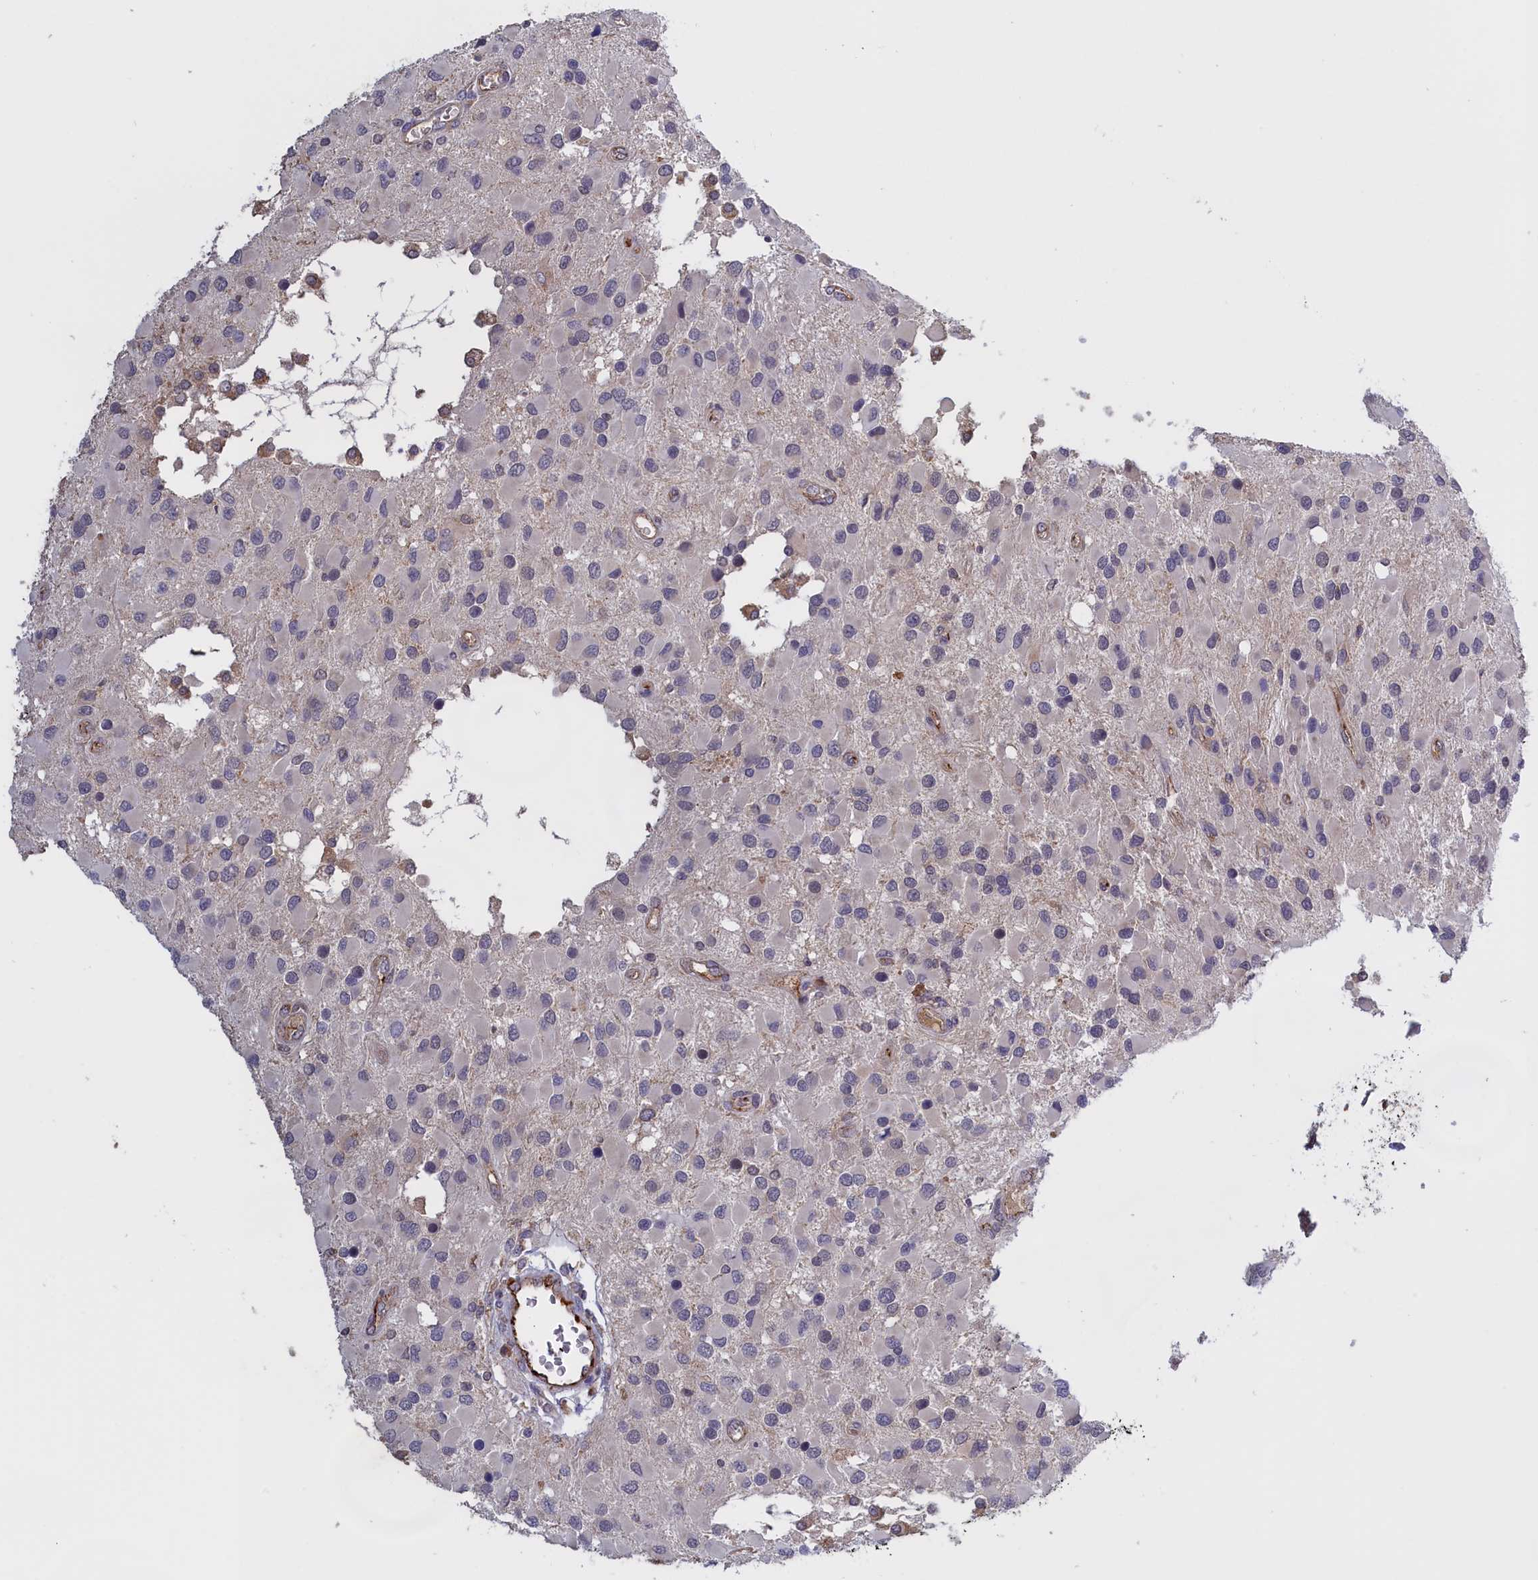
{"staining": {"intensity": "negative", "quantity": "none", "location": "none"}, "tissue": "glioma", "cell_type": "Tumor cells", "image_type": "cancer", "snomed": [{"axis": "morphology", "description": "Glioma, malignant, High grade"}, {"axis": "topography", "description": "Brain"}], "caption": "Immunohistochemistry image of malignant glioma (high-grade) stained for a protein (brown), which displays no staining in tumor cells. (Immunohistochemistry, brightfield microscopy, high magnification).", "gene": "COL19A1", "patient": {"sex": "male", "age": 53}}